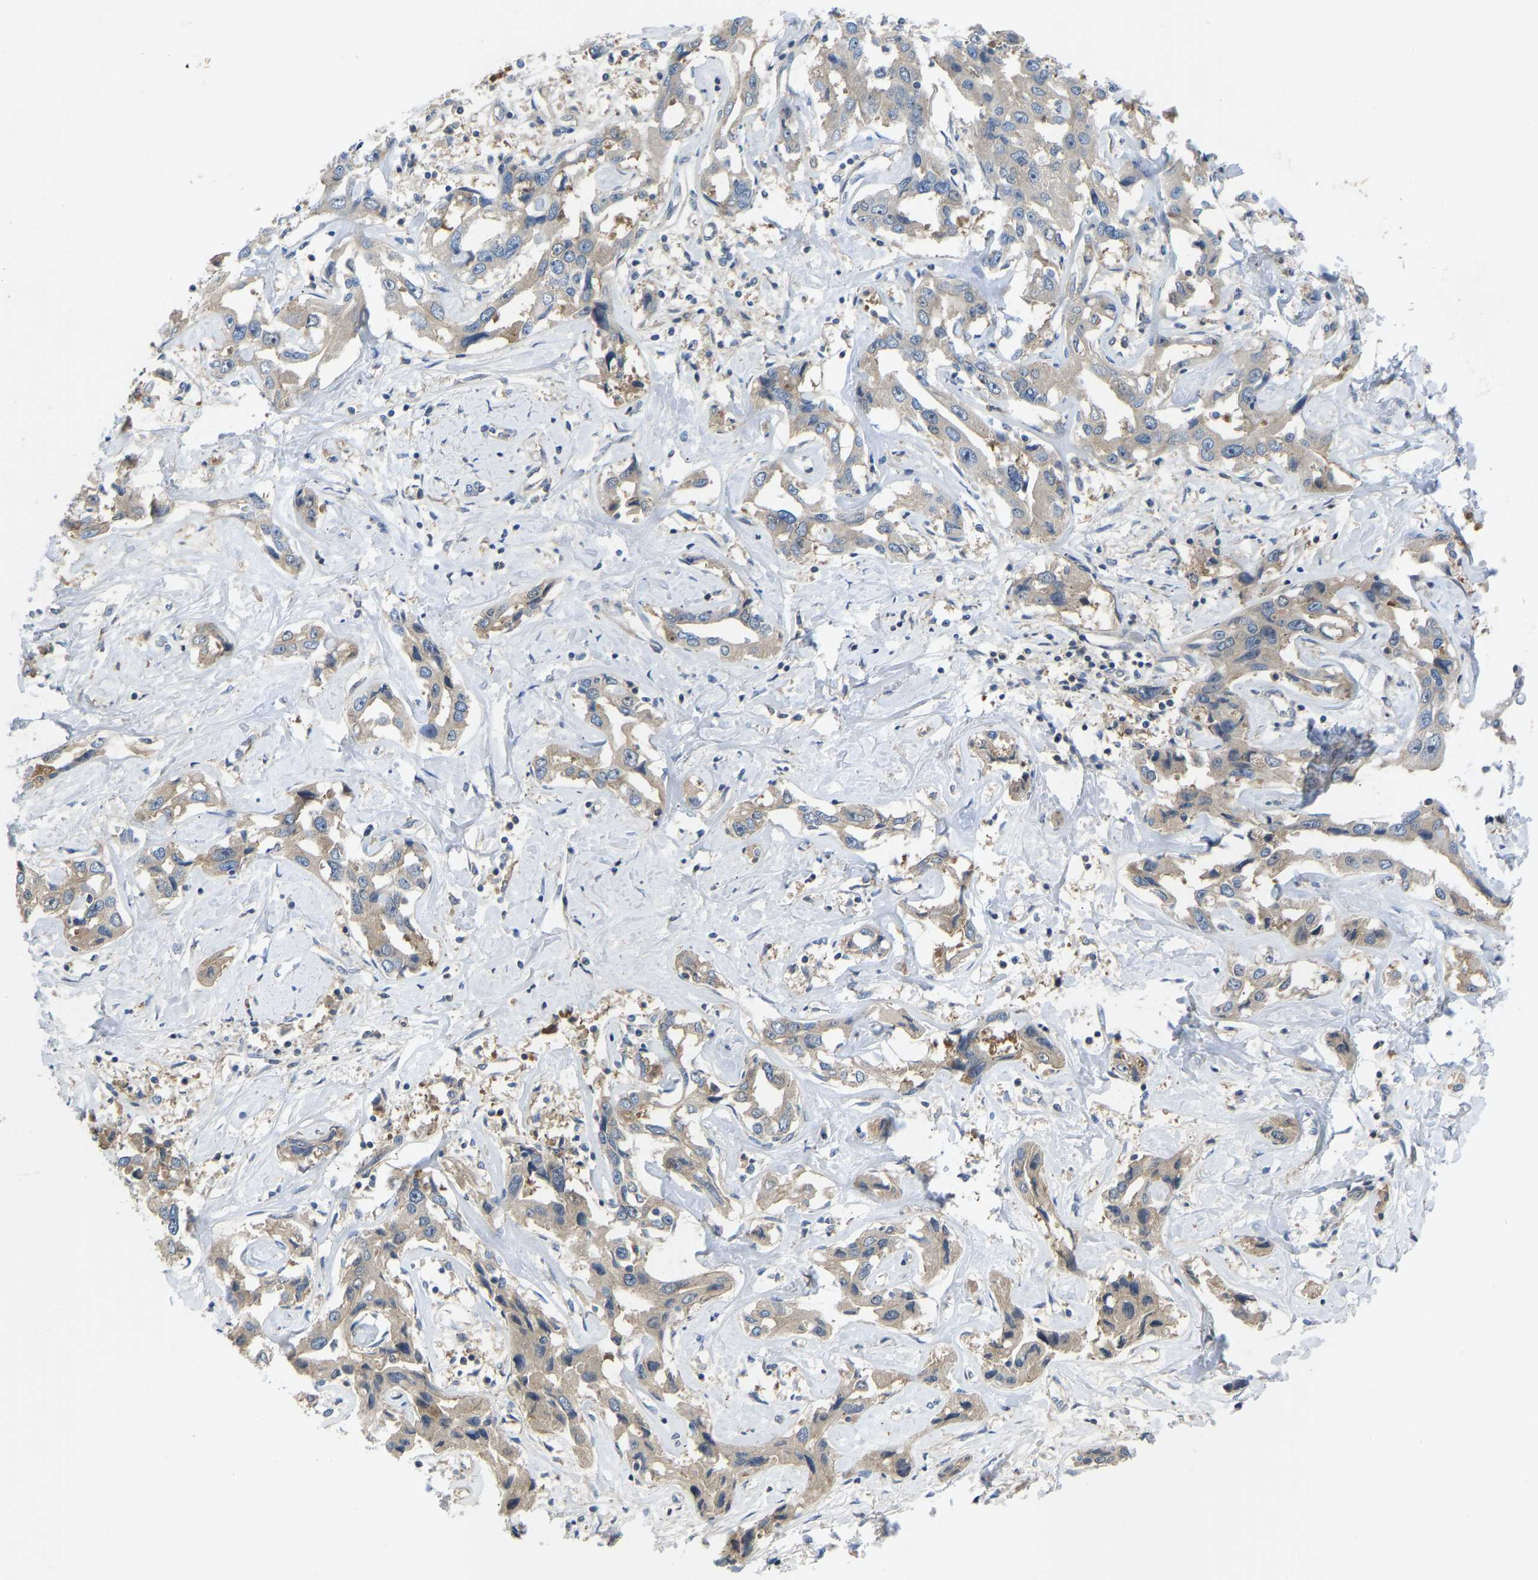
{"staining": {"intensity": "weak", "quantity": "25%-75%", "location": "cytoplasmic/membranous"}, "tissue": "liver cancer", "cell_type": "Tumor cells", "image_type": "cancer", "snomed": [{"axis": "morphology", "description": "Cholangiocarcinoma"}, {"axis": "topography", "description": "Liver"}], "caption": "This is an image of immunohistochemistry (IHC) staining of cholangiocarcinoma (liver), which shows weak positivity in the cytoplasmic/membranous of tumor cells.", "gene": "ZNF251", "patient": {"sex": "male", "age": 59}}